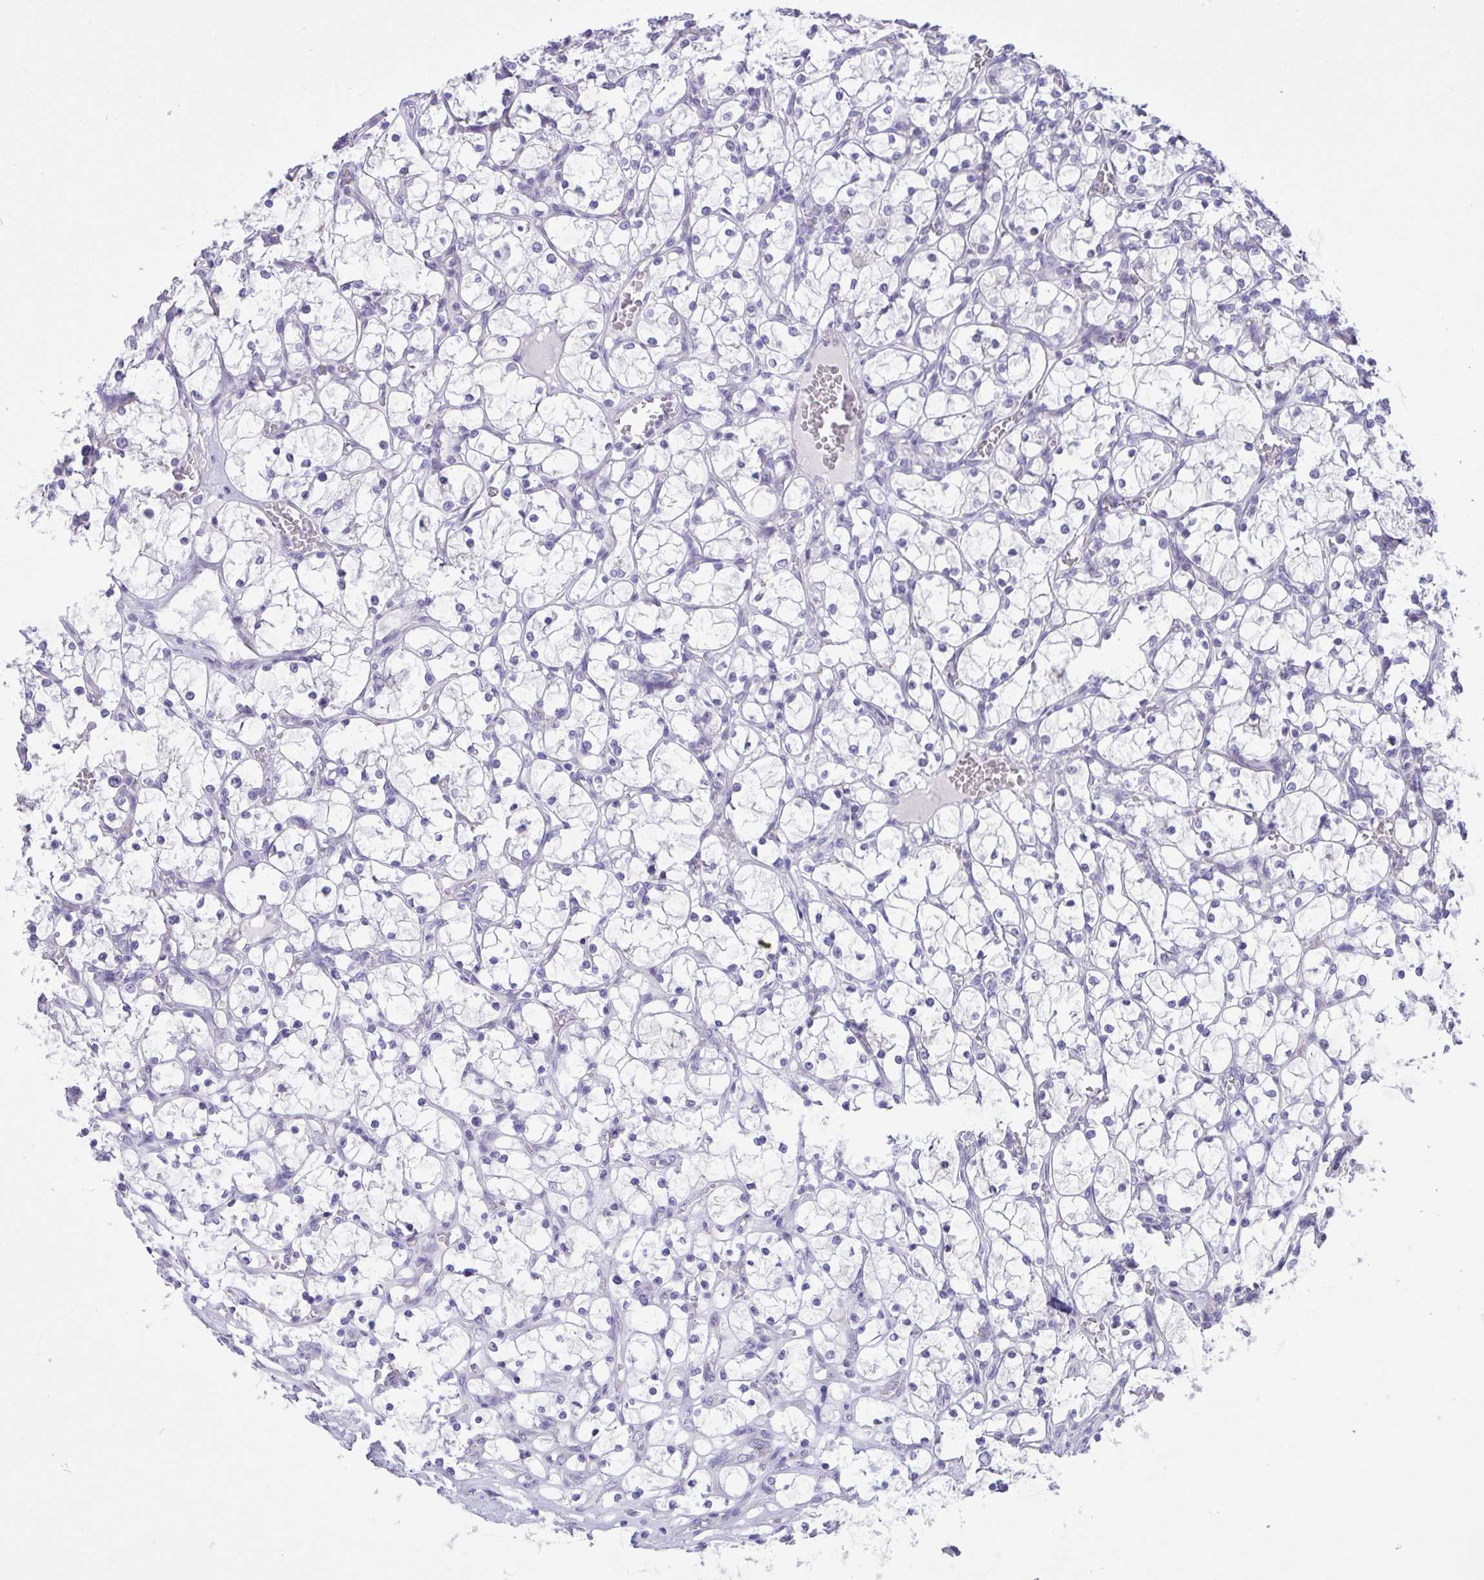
{"staining": {"intensity": "negative", "quantity": "none", "location": "none"}, "tissue": "renal cancer", "cell_type": "Tumor cells", "image_type": "cancer", "snomed": [{"axis": "morphology", "description": "Adenocarcinoma, NOS"}, {"axis": "topography", "description": "Kidney"}], "caption": "This is a histopathology image of immunohistochemistry (IHC) staining of renal adenocarcinoma, which shows no expression in tumor cells.", "gene": "C4orf33", "patient": {"sex": "female", "age": 69}}